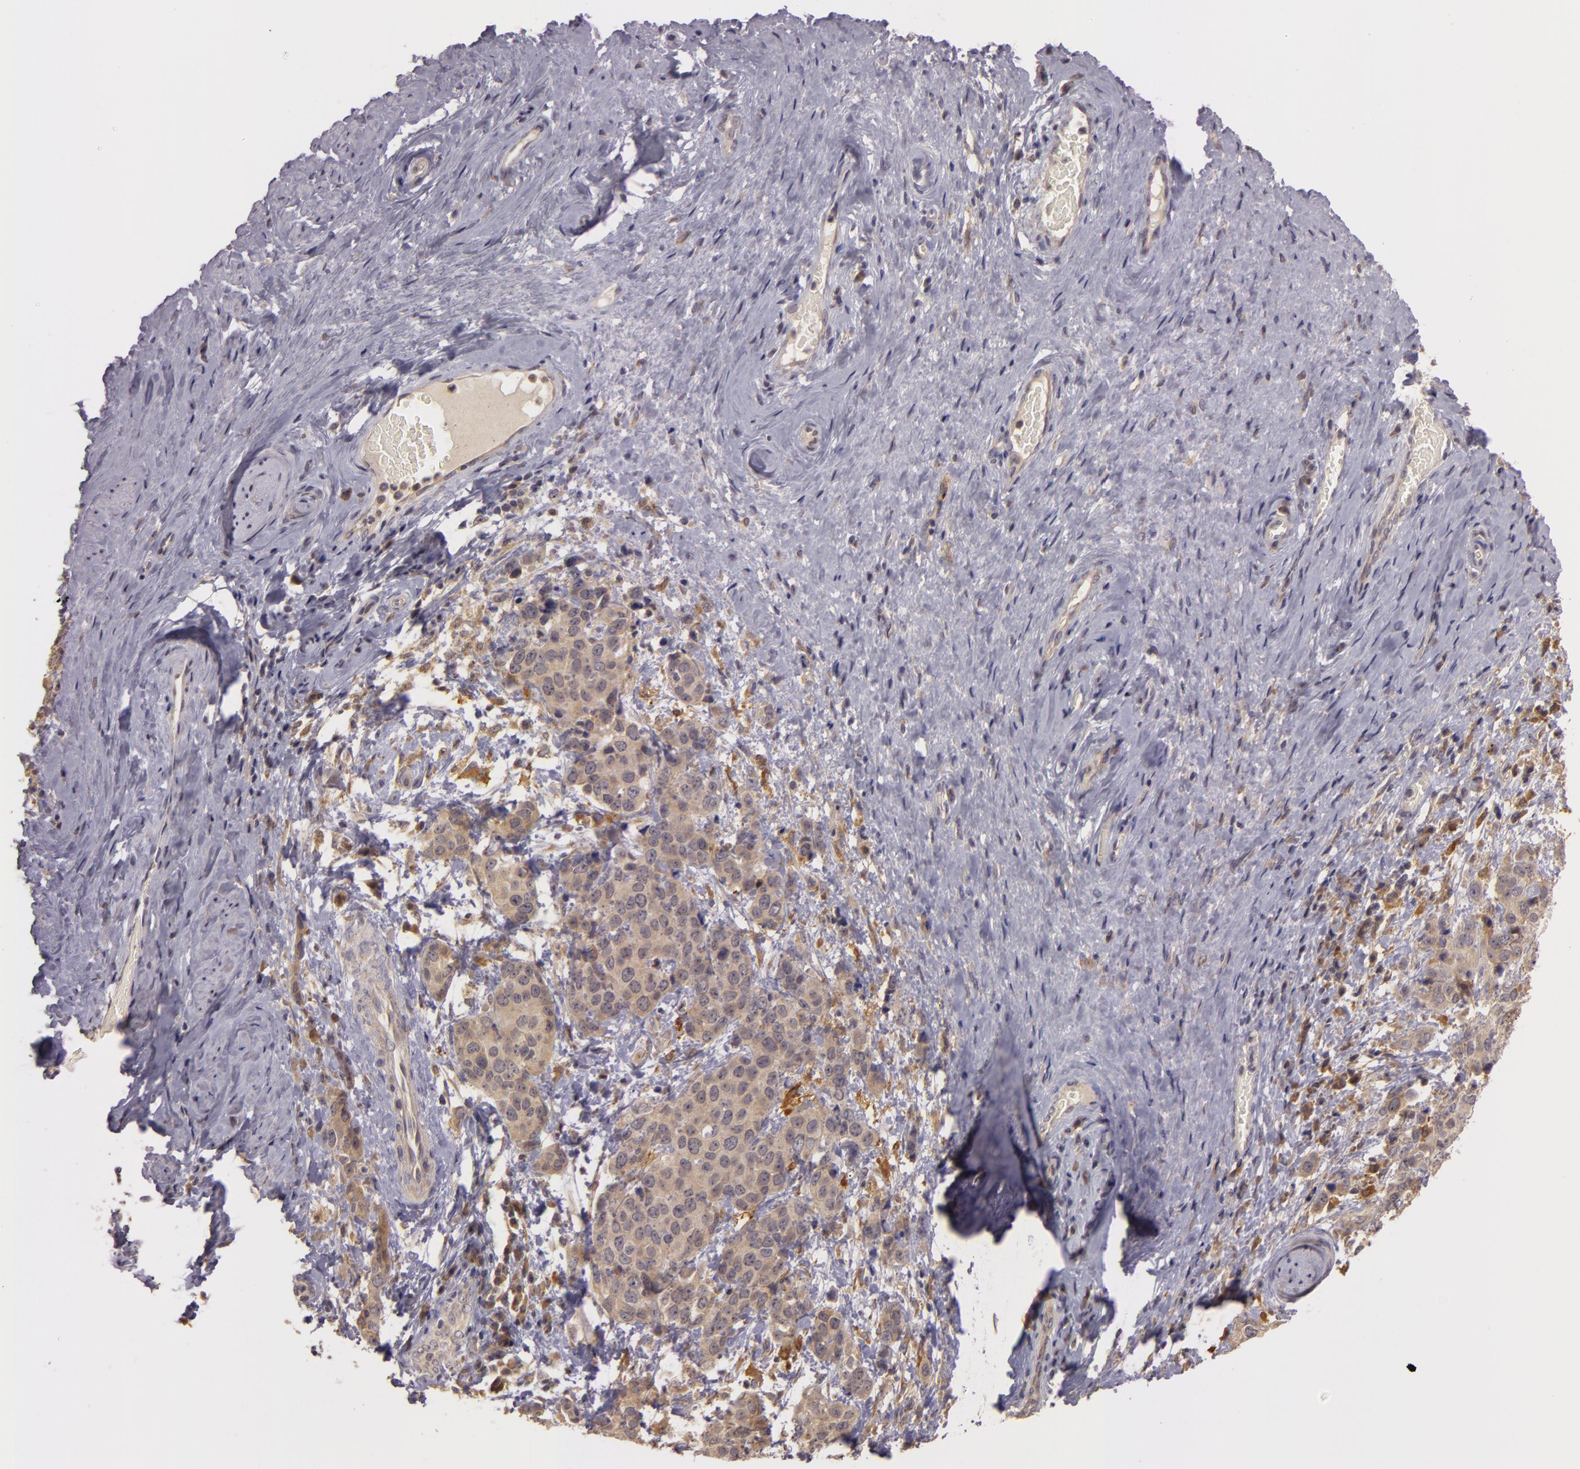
{"staining": {"intensity": "weak", "quantity": ">75%", "location": "cytoplasmic/membranous"}, "tissue": "cervical cancer", "cell_type": "Tumor cells", "image_type": "cancer", "snomed": [{"axis": "morphology", "description": "Squamous cell carcinoma, NOS"}, {"axis": "topography", "description": "Cervix"}], "caption": "Tumor cells show weak cytoplasmic/membranous expression in about >75% of cells in cervical squamous cell carcinoma.", "gene": "PPP1R3F", "patient": {"sex": "female", "age": 54}}